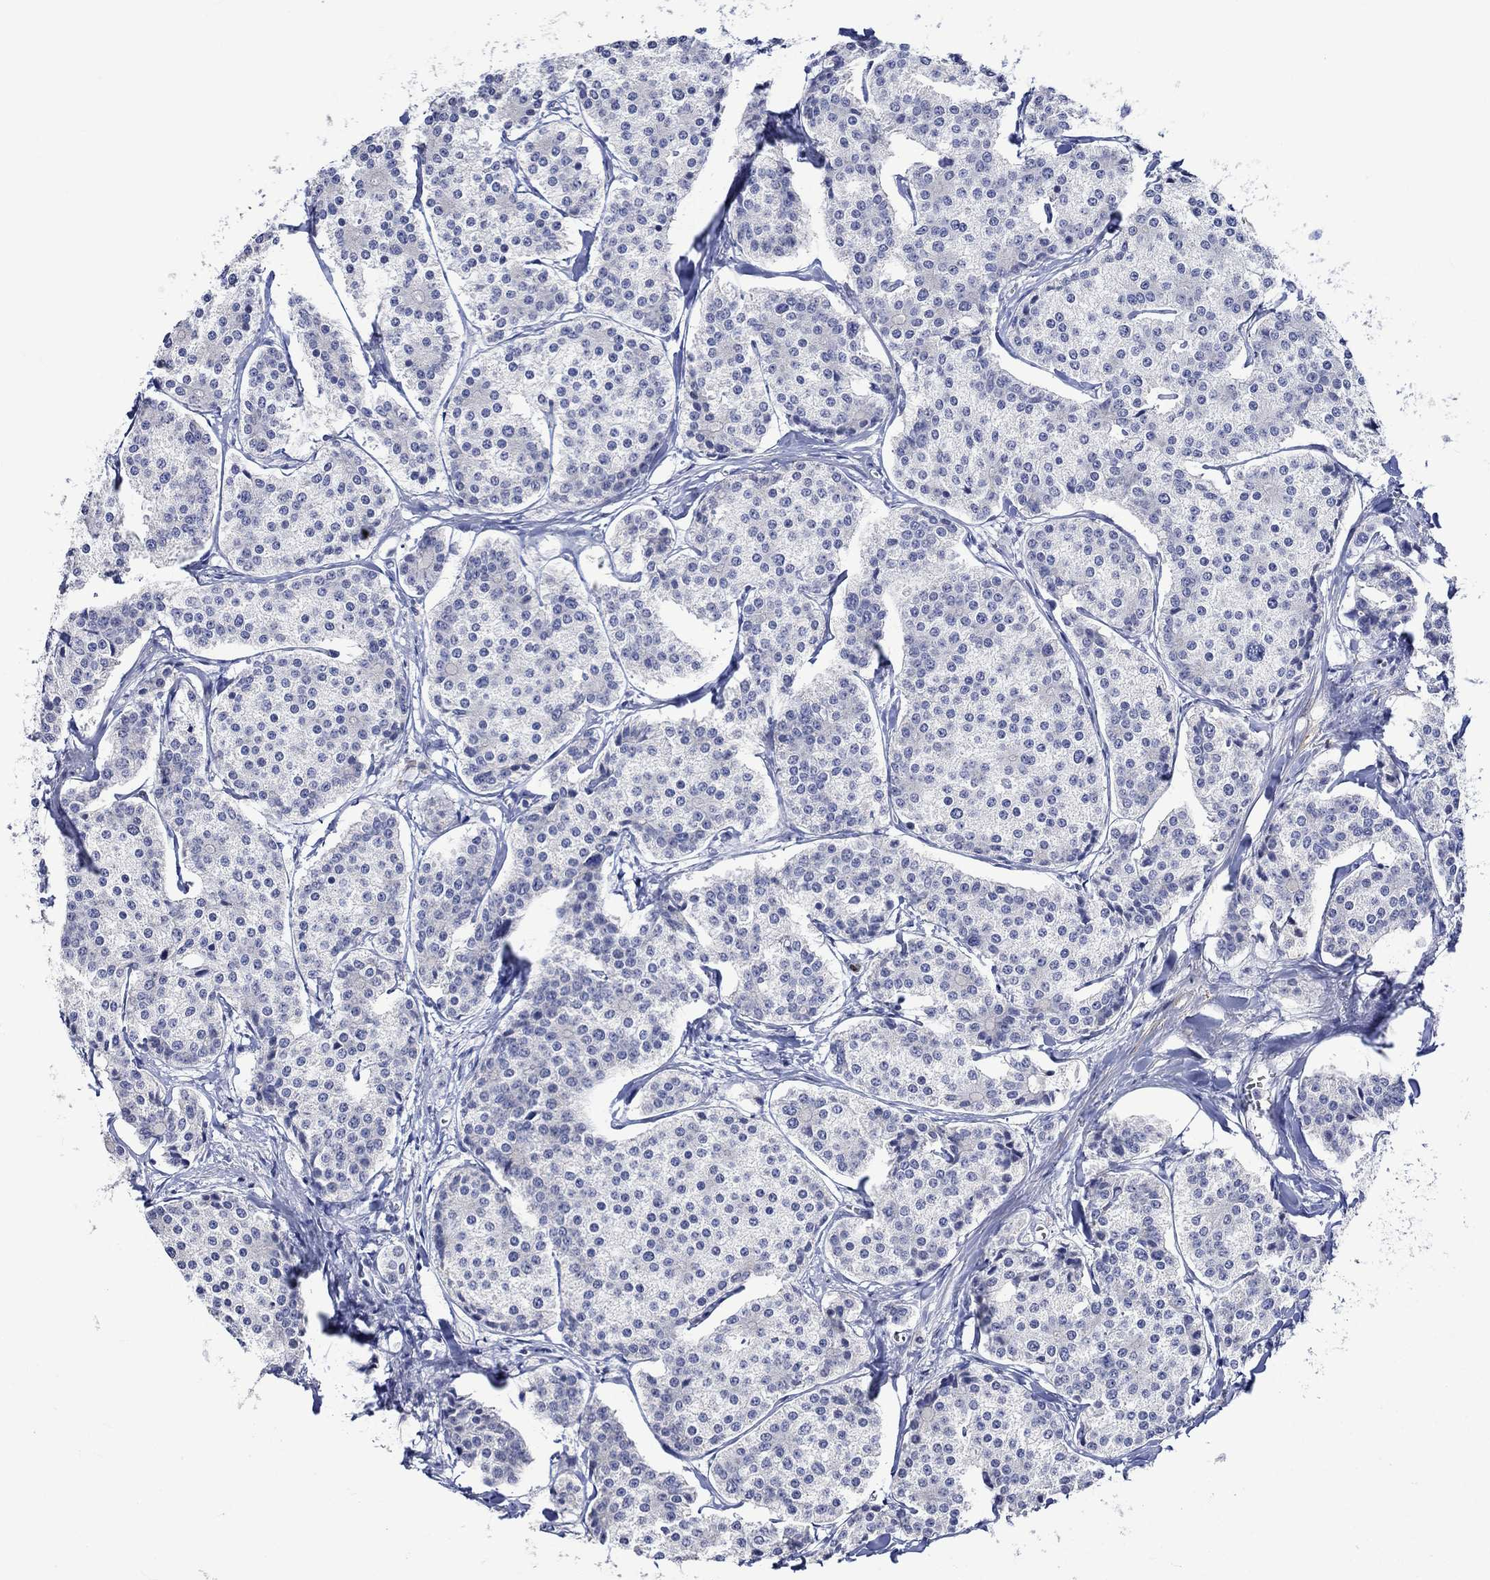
{"staining": {"intensity": "negative", "quantity": "none", "location": "none"}, "tissue": "carcinoid", "cell_type": "Tumor cells", "image_type": "cancer", "snomed": [{"axis": "morphology", "description": "Carcinoid, malignant, NOS"}, {"axis": "topography", "description": "Small intestine"}], "caption": "Photomicrograph shows no protein expression in tumor cells of malignant carcinoid tissue. (Brightfield microscopy of DAB immunohistochemistry (IHC) at high magnification).", "gene": "CRYAB", "patient": {"sex": "female", "age": 65}}